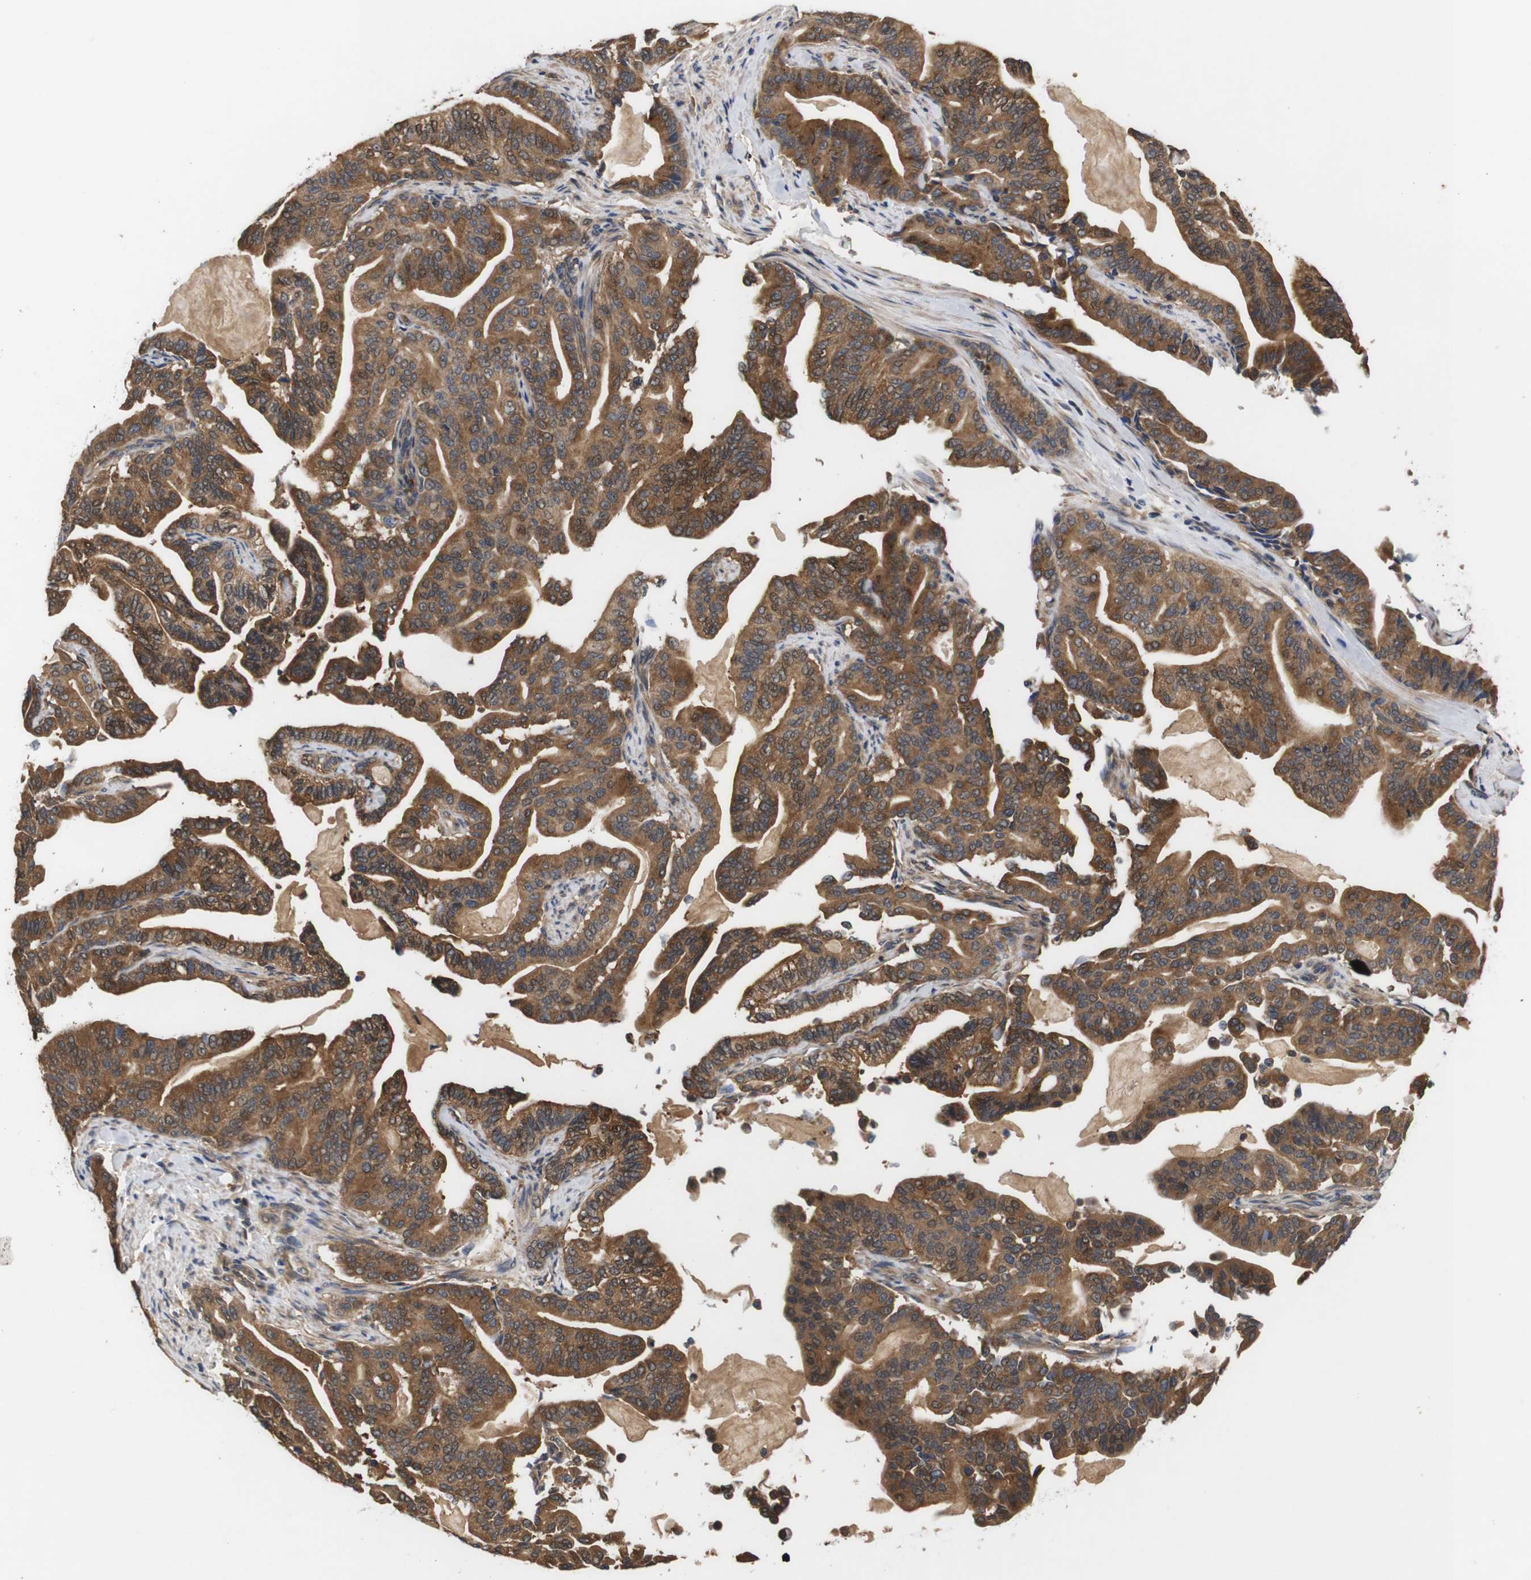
{"staining": {"intensity": "strong", "quantity": ">75%", "location": "cytoplasmic/membranous"}, "tissue": "pancreatic cancer", "cell_type": "Tumor cells", "image_type": "cancer", "snomed": [{"axis": "morphology", "description": "Adenocarcinoma, NOS"}, {"axis": "topography", "description": "Pancreas"}], "caption": "DAB immunohistochemical staining of pancreatic adenocarcinoma exhibits strong cytoplasmic/membranous protein expression in about >75% of tumor cells.", "gene": "DDR1", "patient": {"sex": "male", "age": 63}}